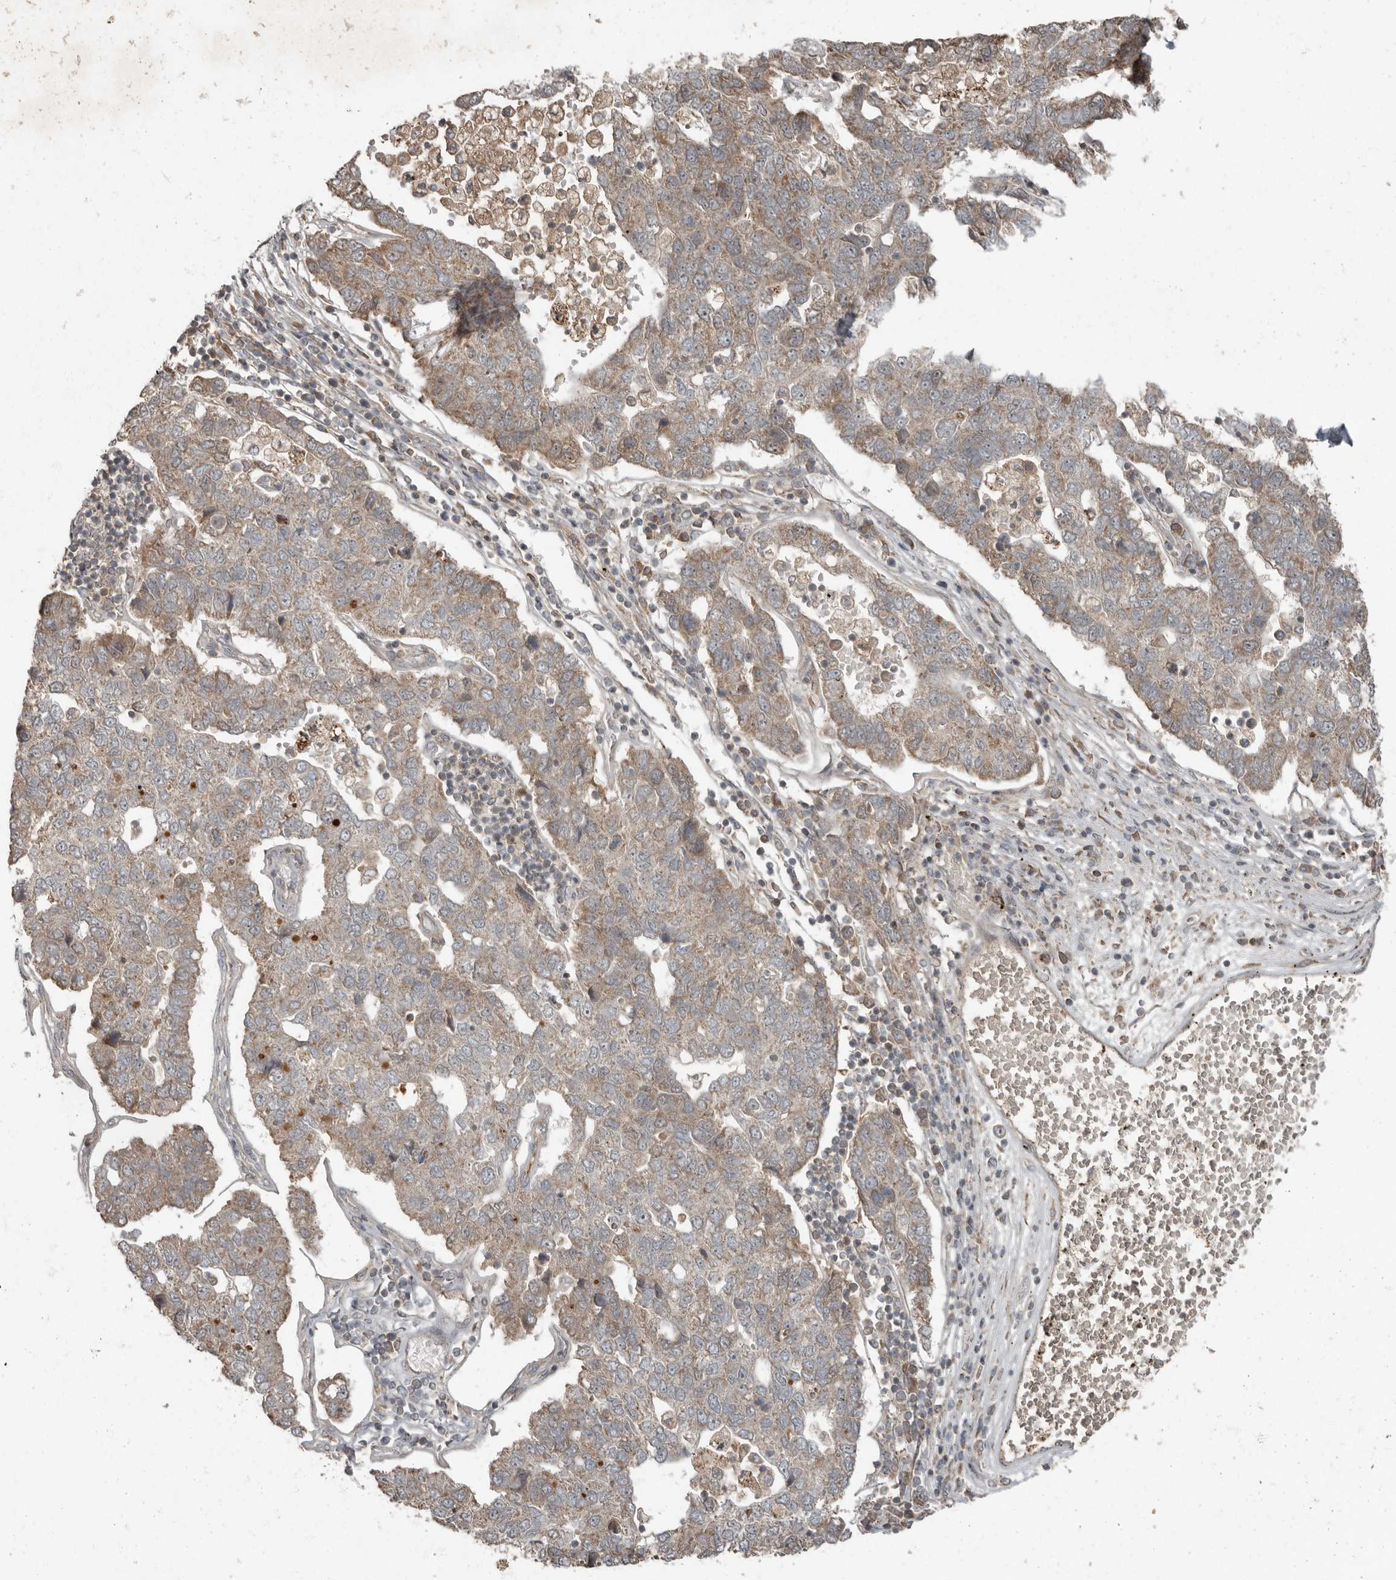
{"staining": {"intensity": "moderate", "quantity": ">75%", "location": "cytoplasmic/membranous"}, "tissue": "pancreatic cancer", "cell_type": "Tumor cells", "image_type": "cancer", "snomed": [{"axis": "morphology", "description": "Adenocarcinoma, NOS"}, {"axis": "topography", "description": "Pancreas"}], "caption": "Pancreatic cancer tissue displays moderate cytoplasmic/membranous positivity in approximately >75% of tumor cells, visualized by immunohistochemistry.", "gene": "SLC6A7", "patient": {"sex": "female", "age": 61}}